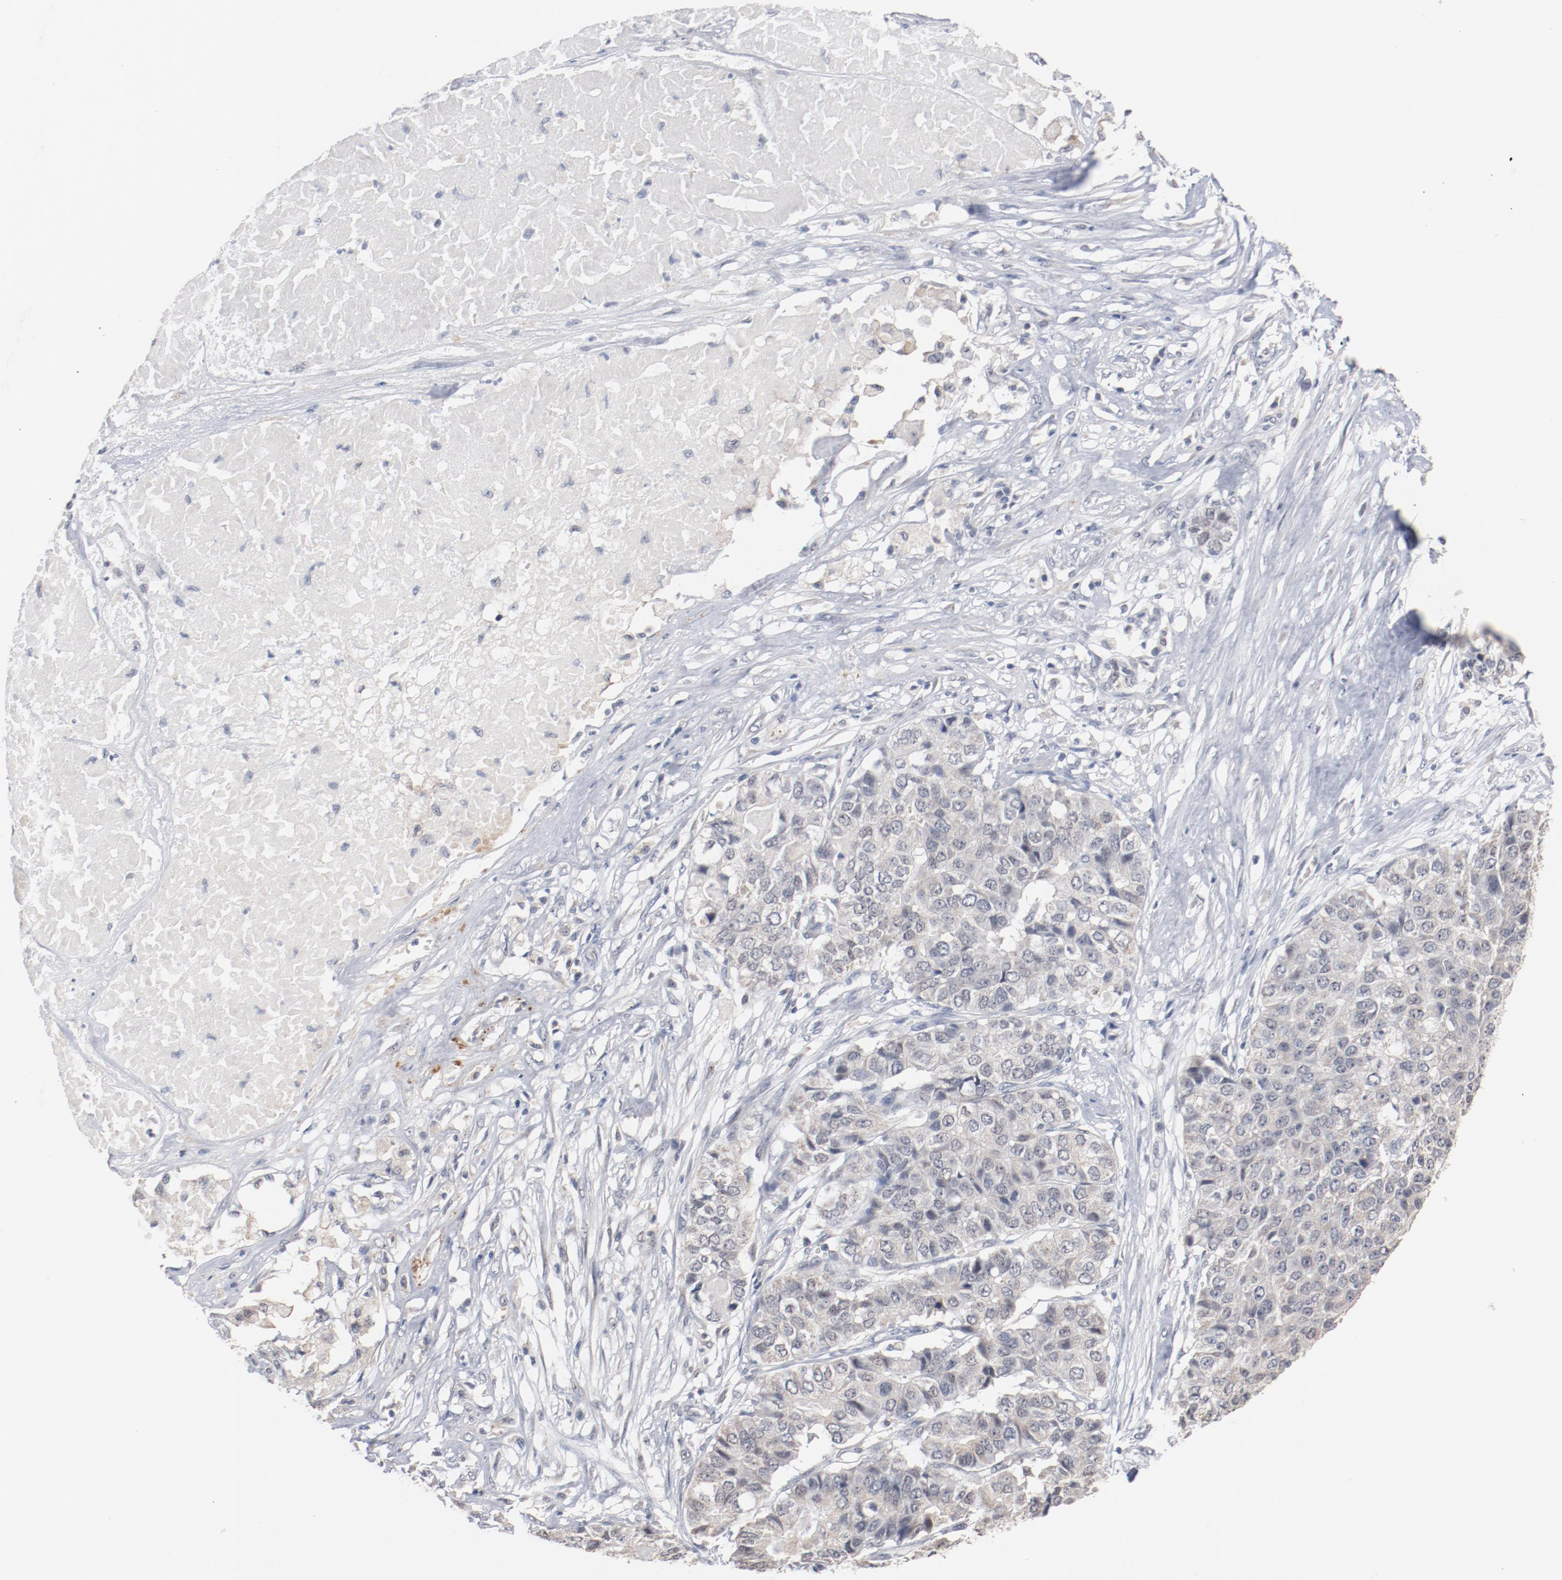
{"staining": {"intensity": "negative", "quantity": "none", "location": "none"}, "tissue": "pancreatic cancer", "cell_type": "Tumor cells", "image_type": "cancer", "snomed": [{"axis": "morphology", "description": "Adenocarcinoma, NOS"}, {"axis": "topography", "description": "Pancreas"}], "caption": "Immunohistochemistry image of neoplastic tissue: human pancreatic adenocarcinoma stained with DAB displays no significant protein positivity in tumor cells.", "gene": "ERICH1", "patient": {"sex": "male", "age": 50}}